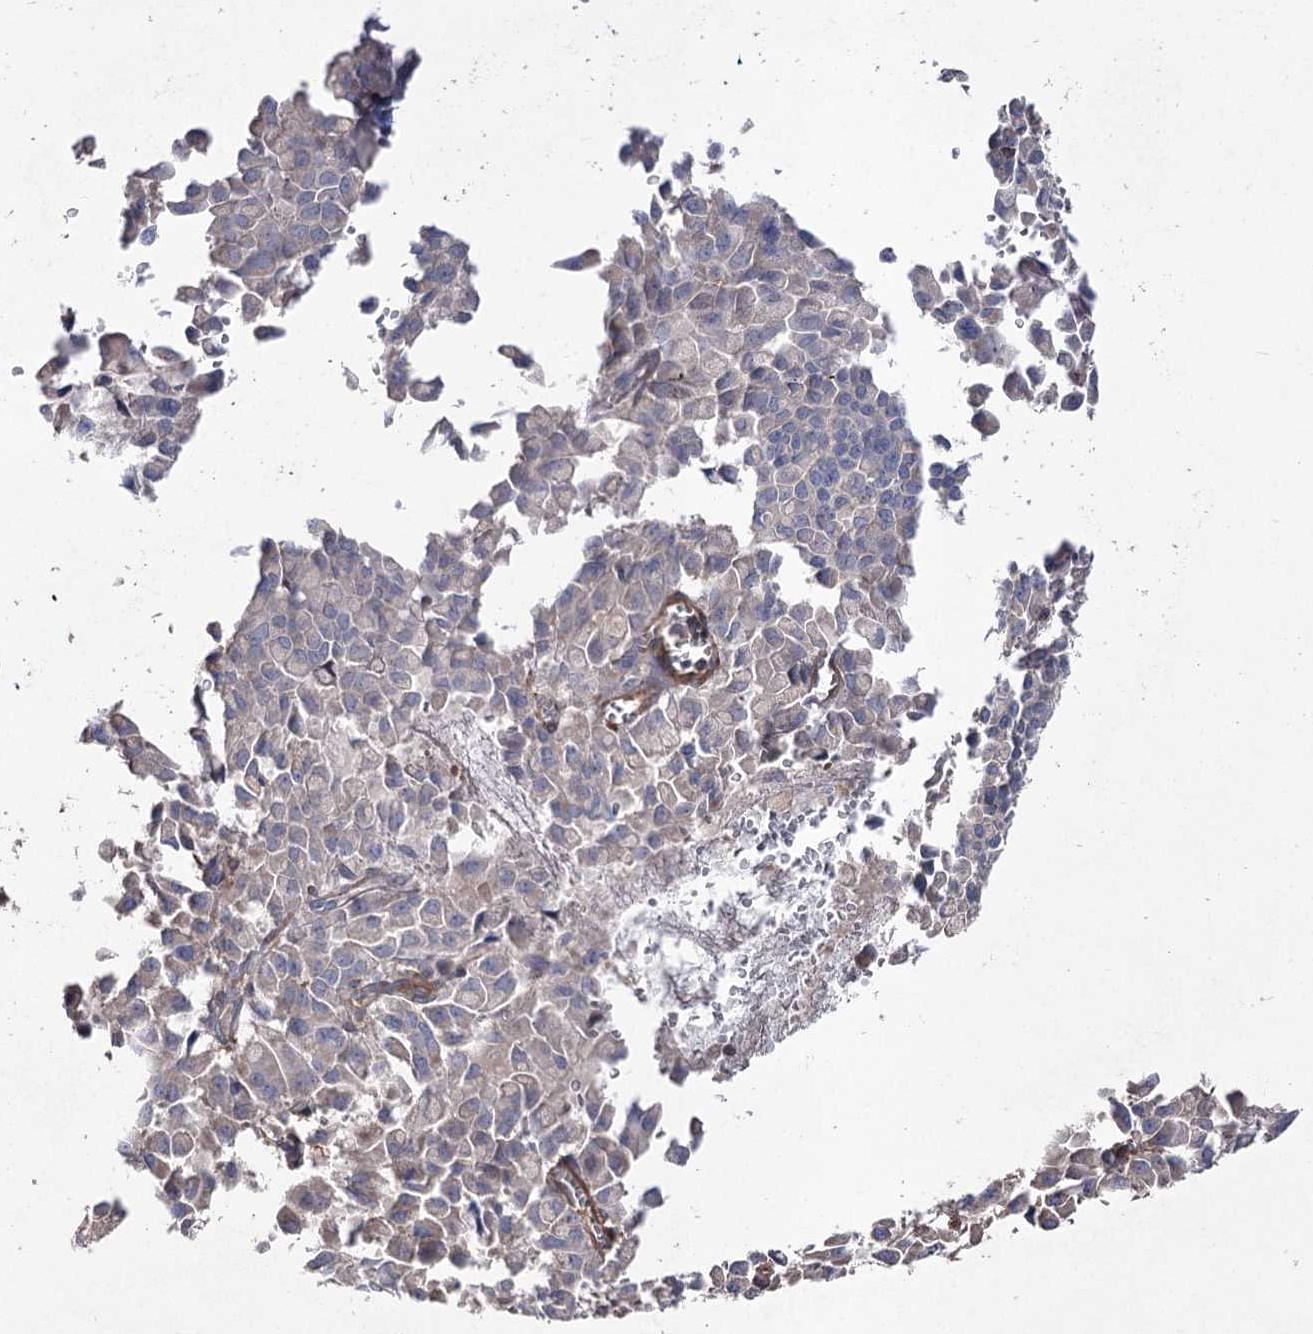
{"staining": {"intensity": "negative", "quantity": "none", "location": "none"}, "tissue": "pancreatic cancer", "cell_type": "Tumor cells", "image_type": "cancer", "snomed": [{"axis": "morphology", "description": "Adenocarcinoma, NOS"}, {"axis": "topography", "description": "Pancreas"}], "caption": "The histopathology image displays no significant positivity in tumor cells of pancreatic cancer (adenocarcinoma). (DAB immunohistochemistry with hematoxylin counter stain).", "gene": "LARS2", "patient": {"sex": "male", "age": 65}}